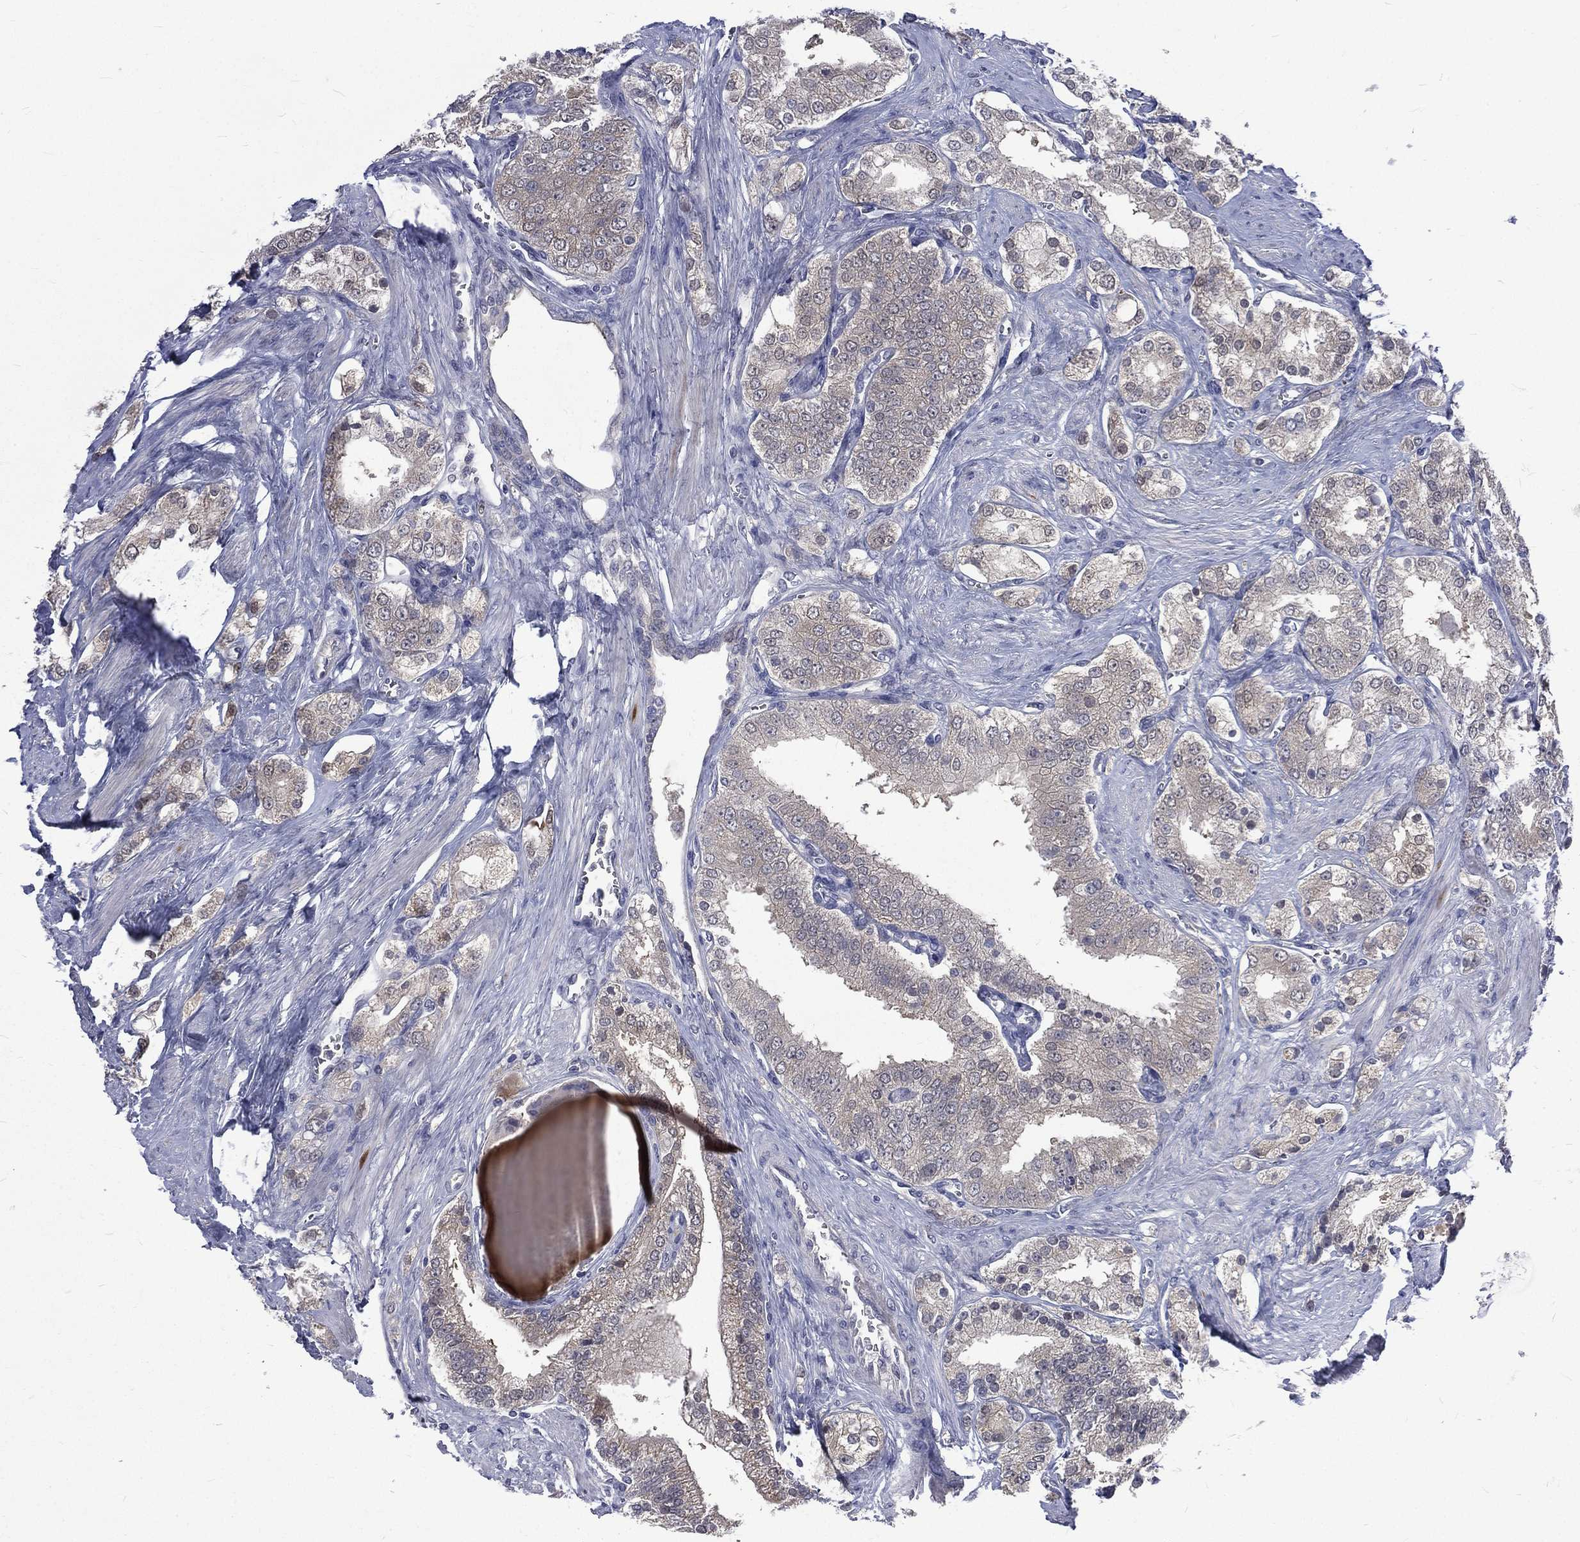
{"staining": {"intensity": "negative", "quantity": "none", "location": "none"}, "tissue": "prostate cancer", "cell_type": "Tumor cells", "image_type": "cancer", "snomed": [{"axis": "morphology", "description": "Adenocarcinoma, NOS"}, {"axis": "topography", "description": "Prostate and seminal vesicle, NOS"}, {"axis": "topography", "description": "Prostate"}], "caption": "Tumor cells show no significant expression in prostate adenocarcinoma. (Stains: DAB IHC with hematoxylin counter stain, Microscopy: brightfield microscopy at high magnification).", "gene": "CA12", "patient": {"sex": "male", "age": 67}}